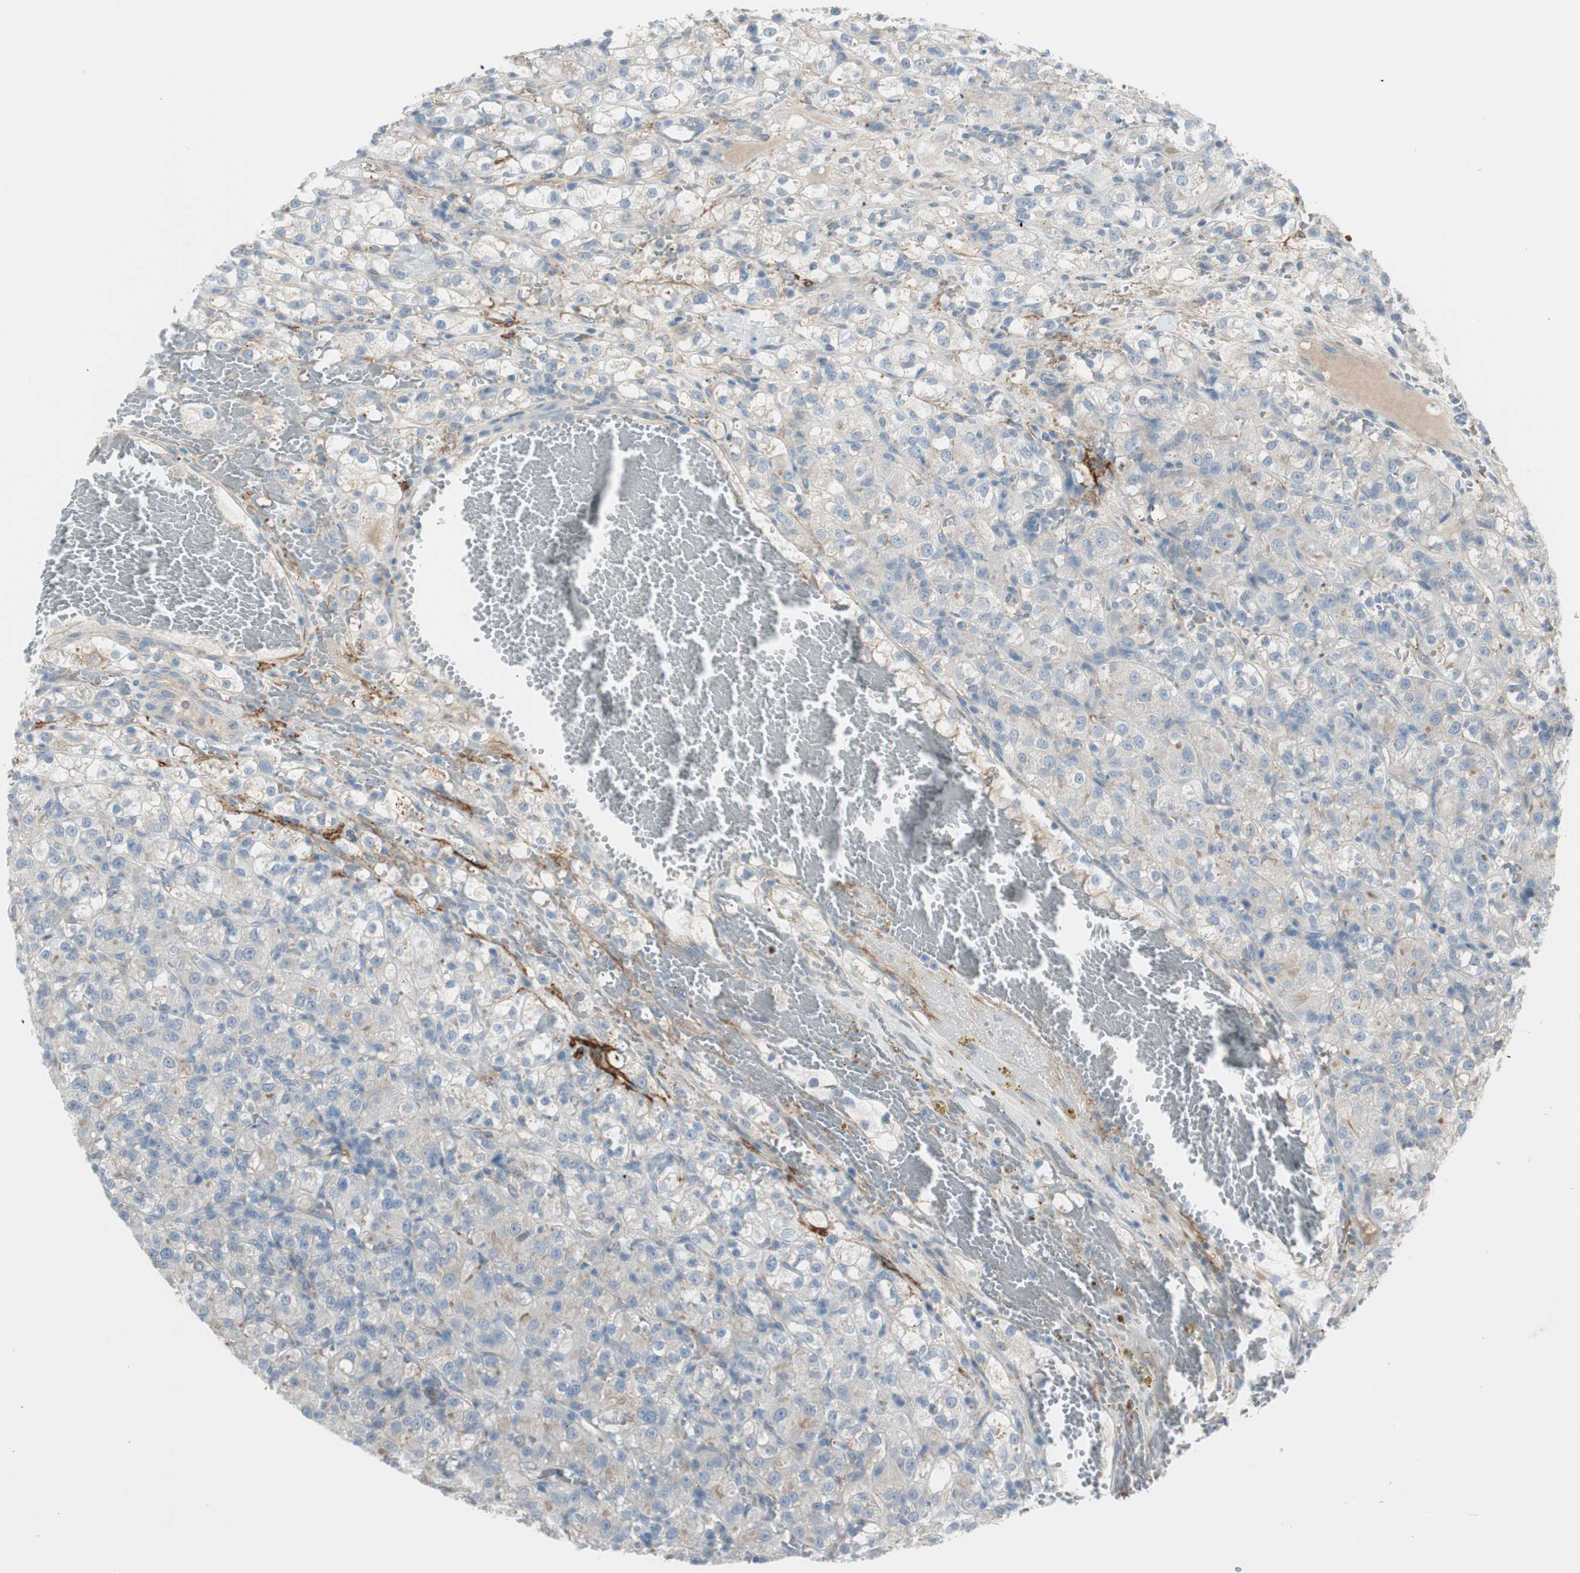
{"staining": {"intensity": "moderate", "quantity": "<25%", "location": "cytoplasmic/membranous"}, "tissue": "renal cancer", "cell_type": "Tumor cells", "image_type": "cancer", "snomed": [{"axis": "morphology", "description": "Normal tissue, NOS"}, {"axis": "morphology", "description": "Adenocarcinoma, NOS"}, {"axis": "topography", "description": "Kidney"}], "caption": "High-power microscopy captured an immunohistochemistry photomicrograph of renal cancer, revealing moderate cytoplasmic/membranous positivity in approximately <25% of tumor cells.", "gene": "CACNA2D1", "patient": {"sex": "male", "age": 61}}